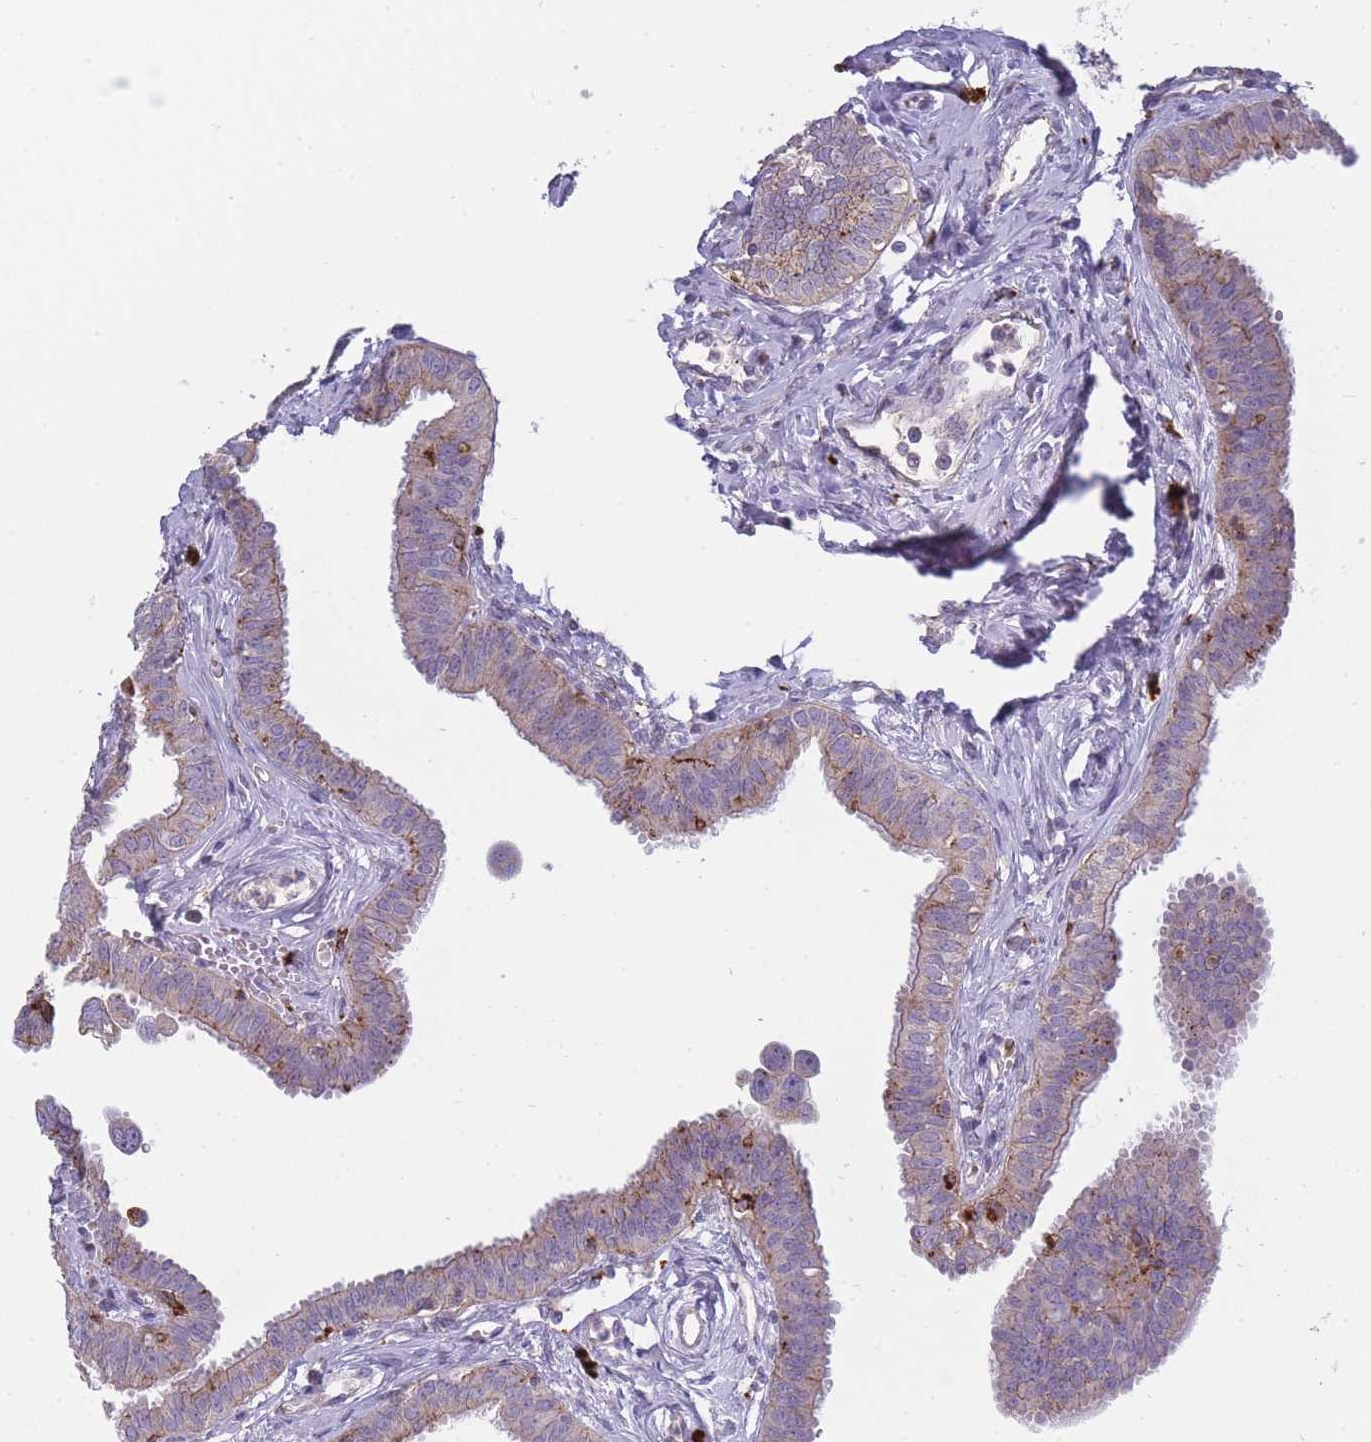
{"staining": {"intensity": "weak", "quantity": "25%-75%", "location": "cytoplasmic/membranous"}, "tissue": "fallopian tube", "cell_type": "Glandular cells", "image_type": "normal", "snomed": [{"axis": "morphology", "description": "Normal tissue, NOS"}, {"axis": "morphology", "description": "Carcinoma, NOS"}, {"axis": "topography", "description": "Fallopian tube"}, {"axis": "topography", "description": "Ovary"}], "caption": "Fallopian tube stained for a protein reveals weak cytoplasmic/membranous positivity in glandular cells.", "gene": "TRIM61", "patient": {"sex": "female", "age": 59}}